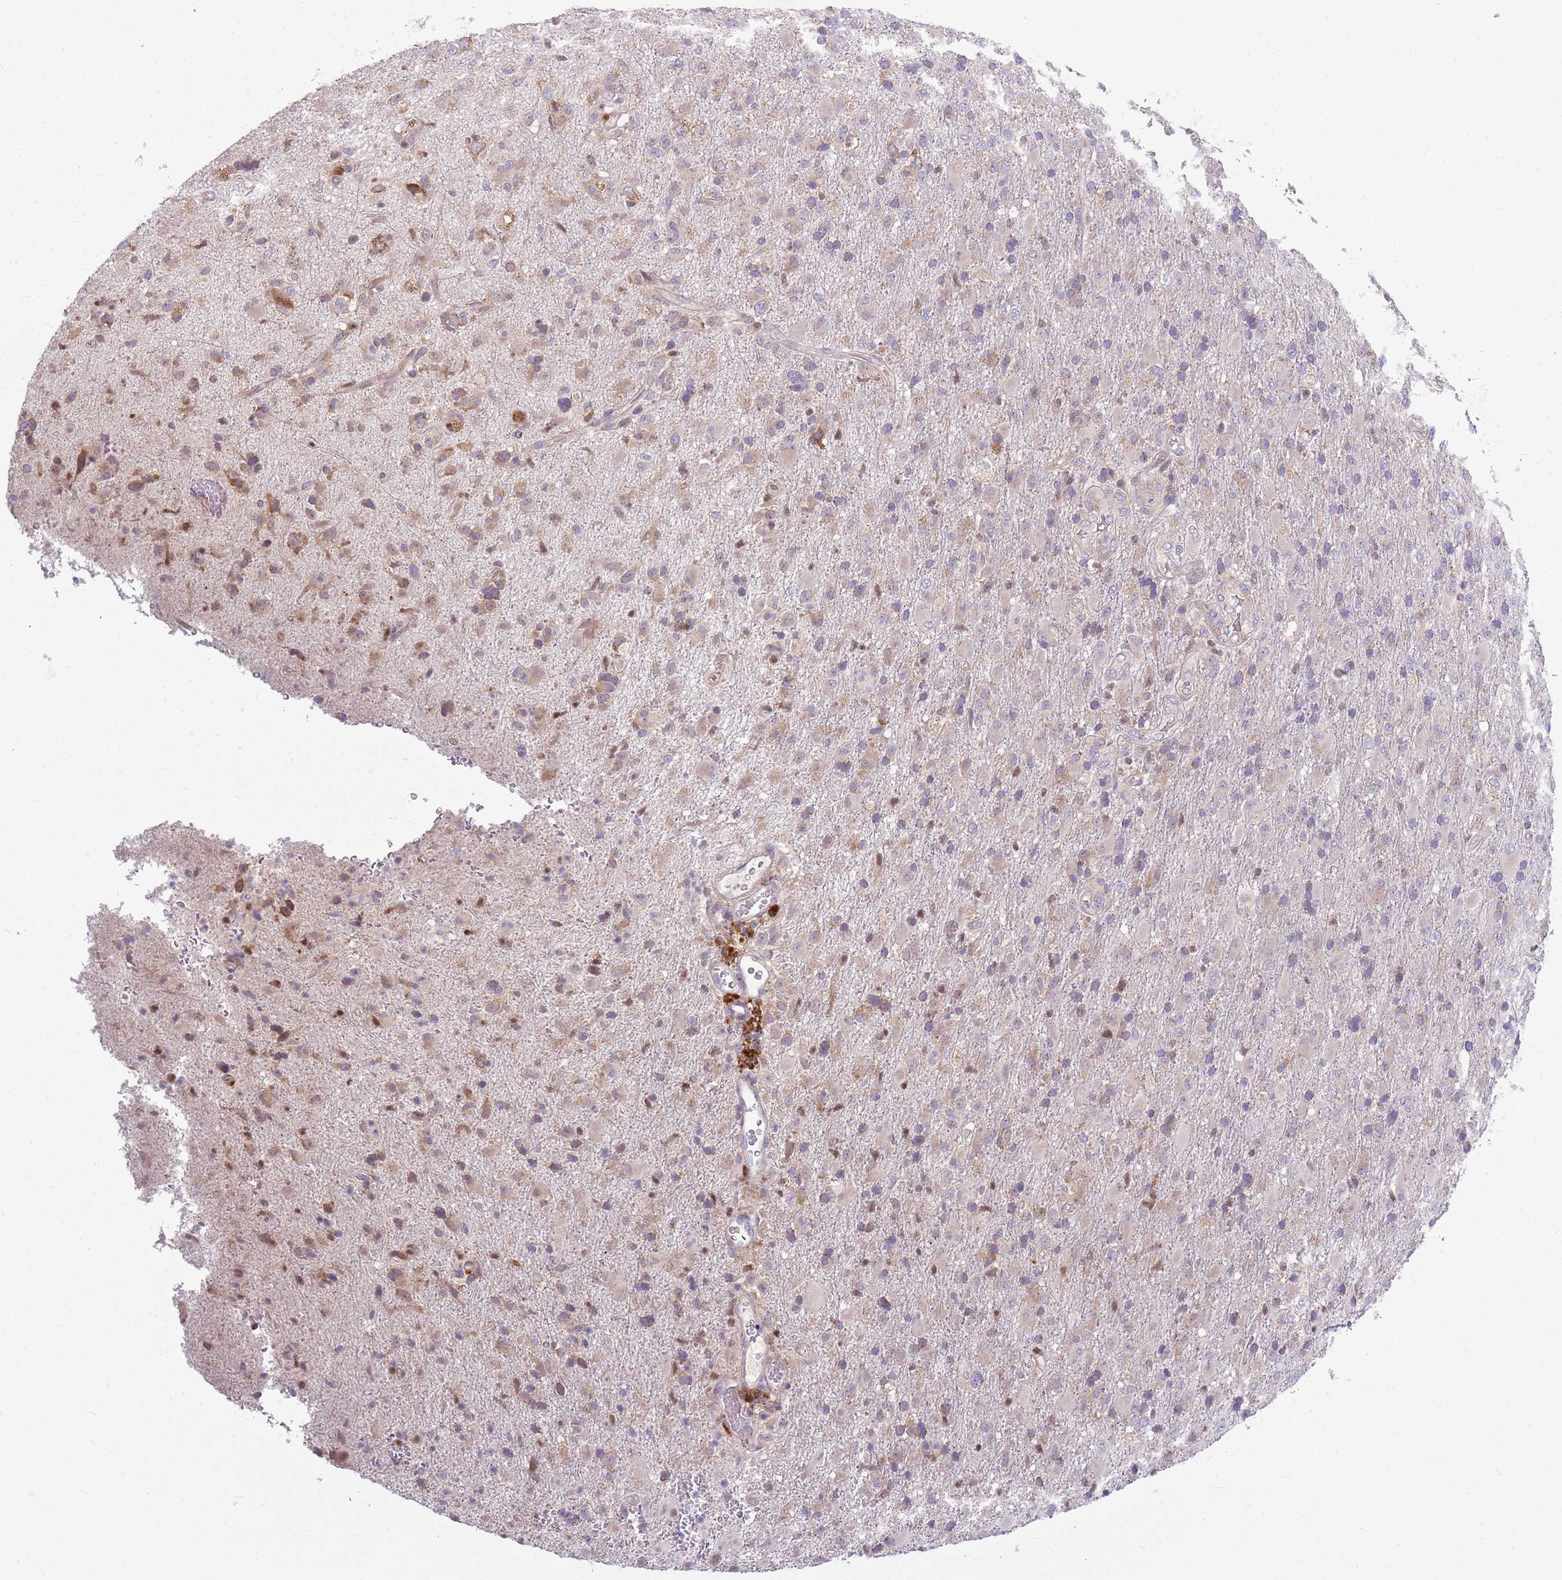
{"staining": {"intensity": "moderate", "quantity": "<25%", "location": "cytoplasmic/membranous"}, "tissue": "glioma", "cell_type": "Tumor cells", "image_type": "cancer", "snomed": [{"axis": "morphology", "description": "Glioma, malignant, Low grade"}, {"axis": "topography", "description": "Brain"}], "caption": "Immunohistochemistry histopathology image of glioma stained for a protein (brown), which exhibits low levels of moderate cytoplasmic/membranous staining in about <25% of tumor cells.", "gene": "PPP1R27", "patient": {"sex": "male", "age": 65}}